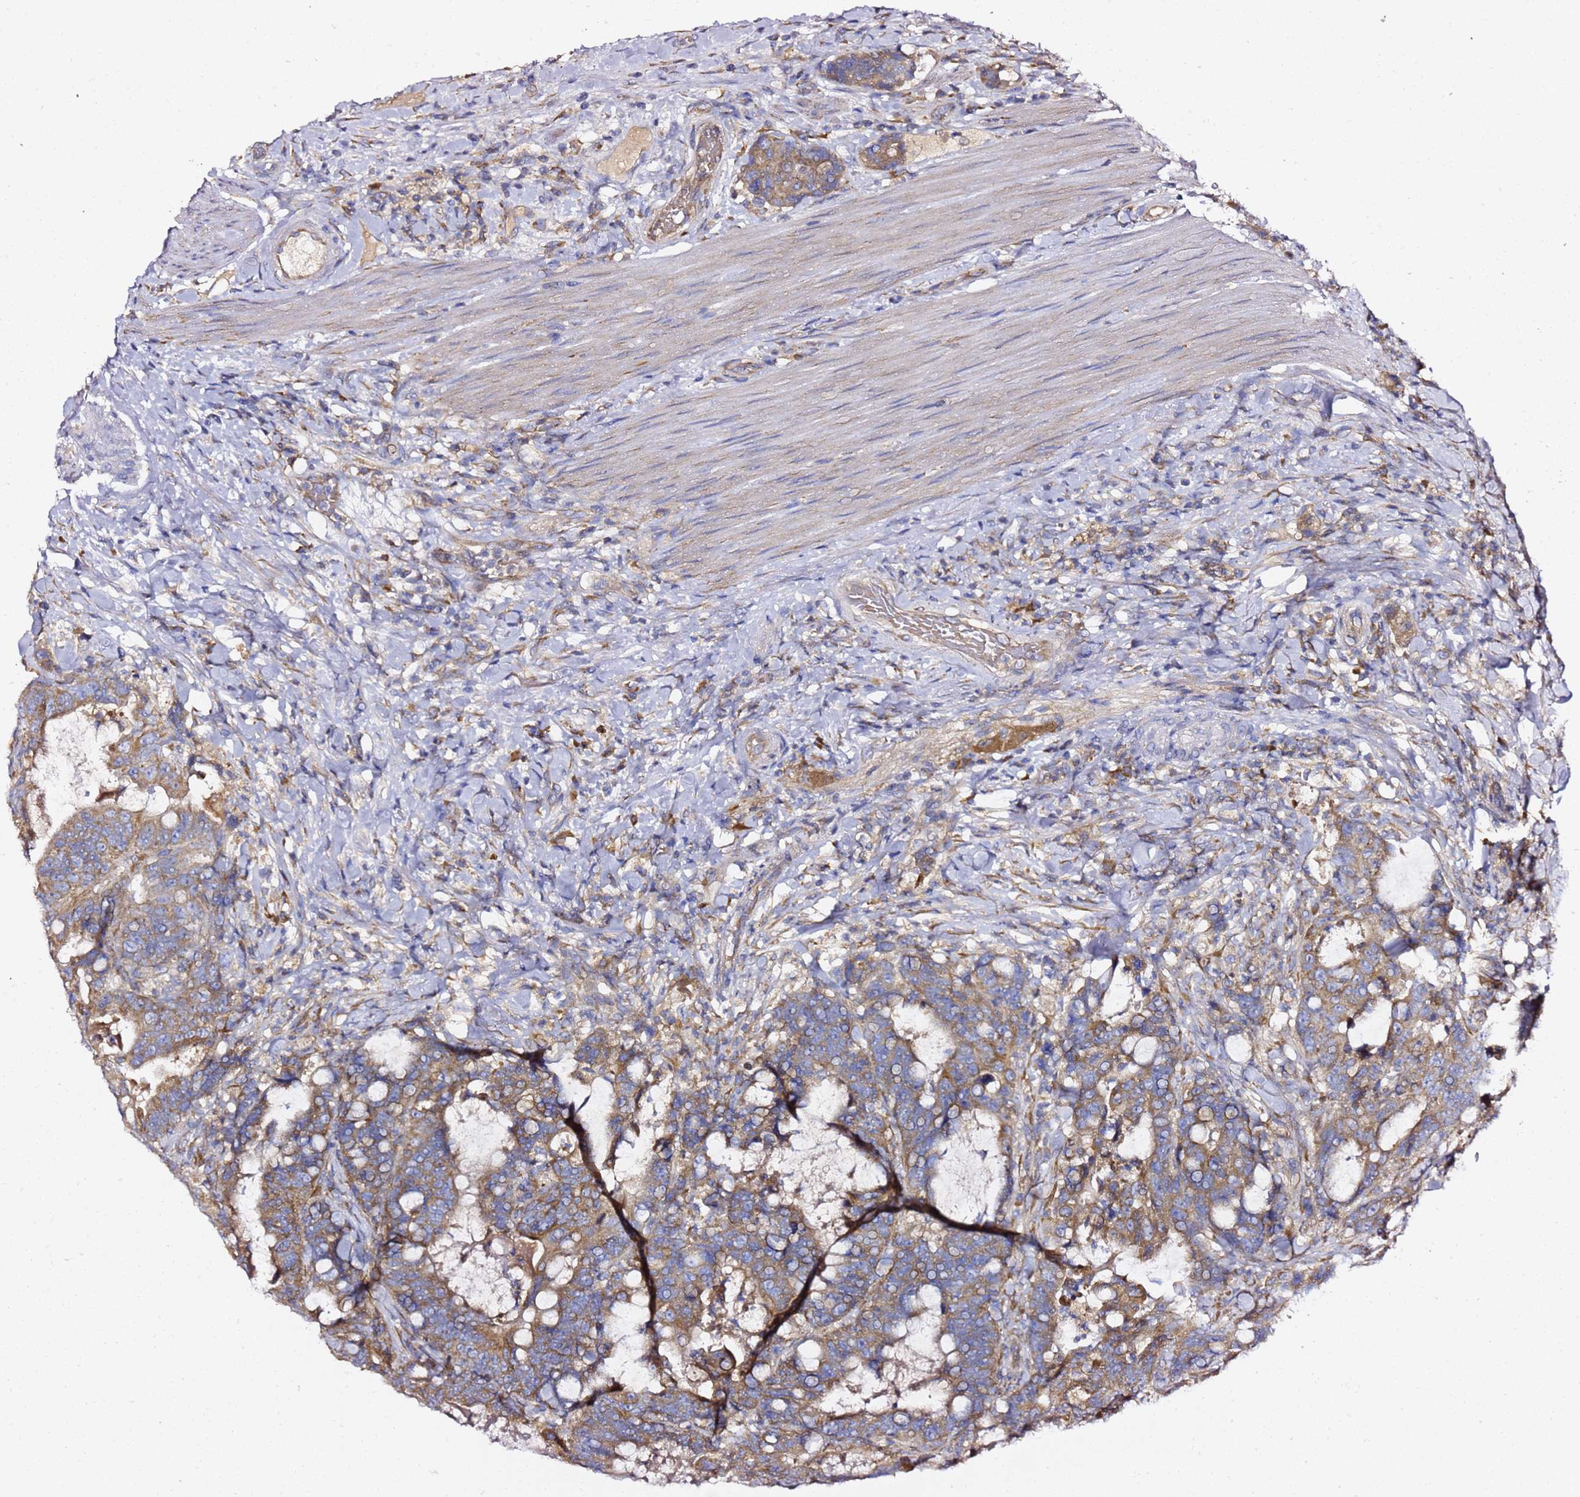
{"staining": {"intensity": "moderate", "quantity": ">75%", "location": "cytoplasmic/membranous"}, "tissue": "colorectal cancer", "cell_type": "Tumor cells", "image_type": "cancer", "snomed": [{"axis": "morphology", "description": "Adenocarcinoma, NOS"}, {"axis": "topography", "description": "Colon"}], "caption": "Protein analysis of colorectal cancer (adenocarcinoma) tissue reveals moderate cytoplasmic/membranous staining in about >75% of tumor cells.", "gene": "C19orf12", "patient": {"sex": "female", "age": 82}}